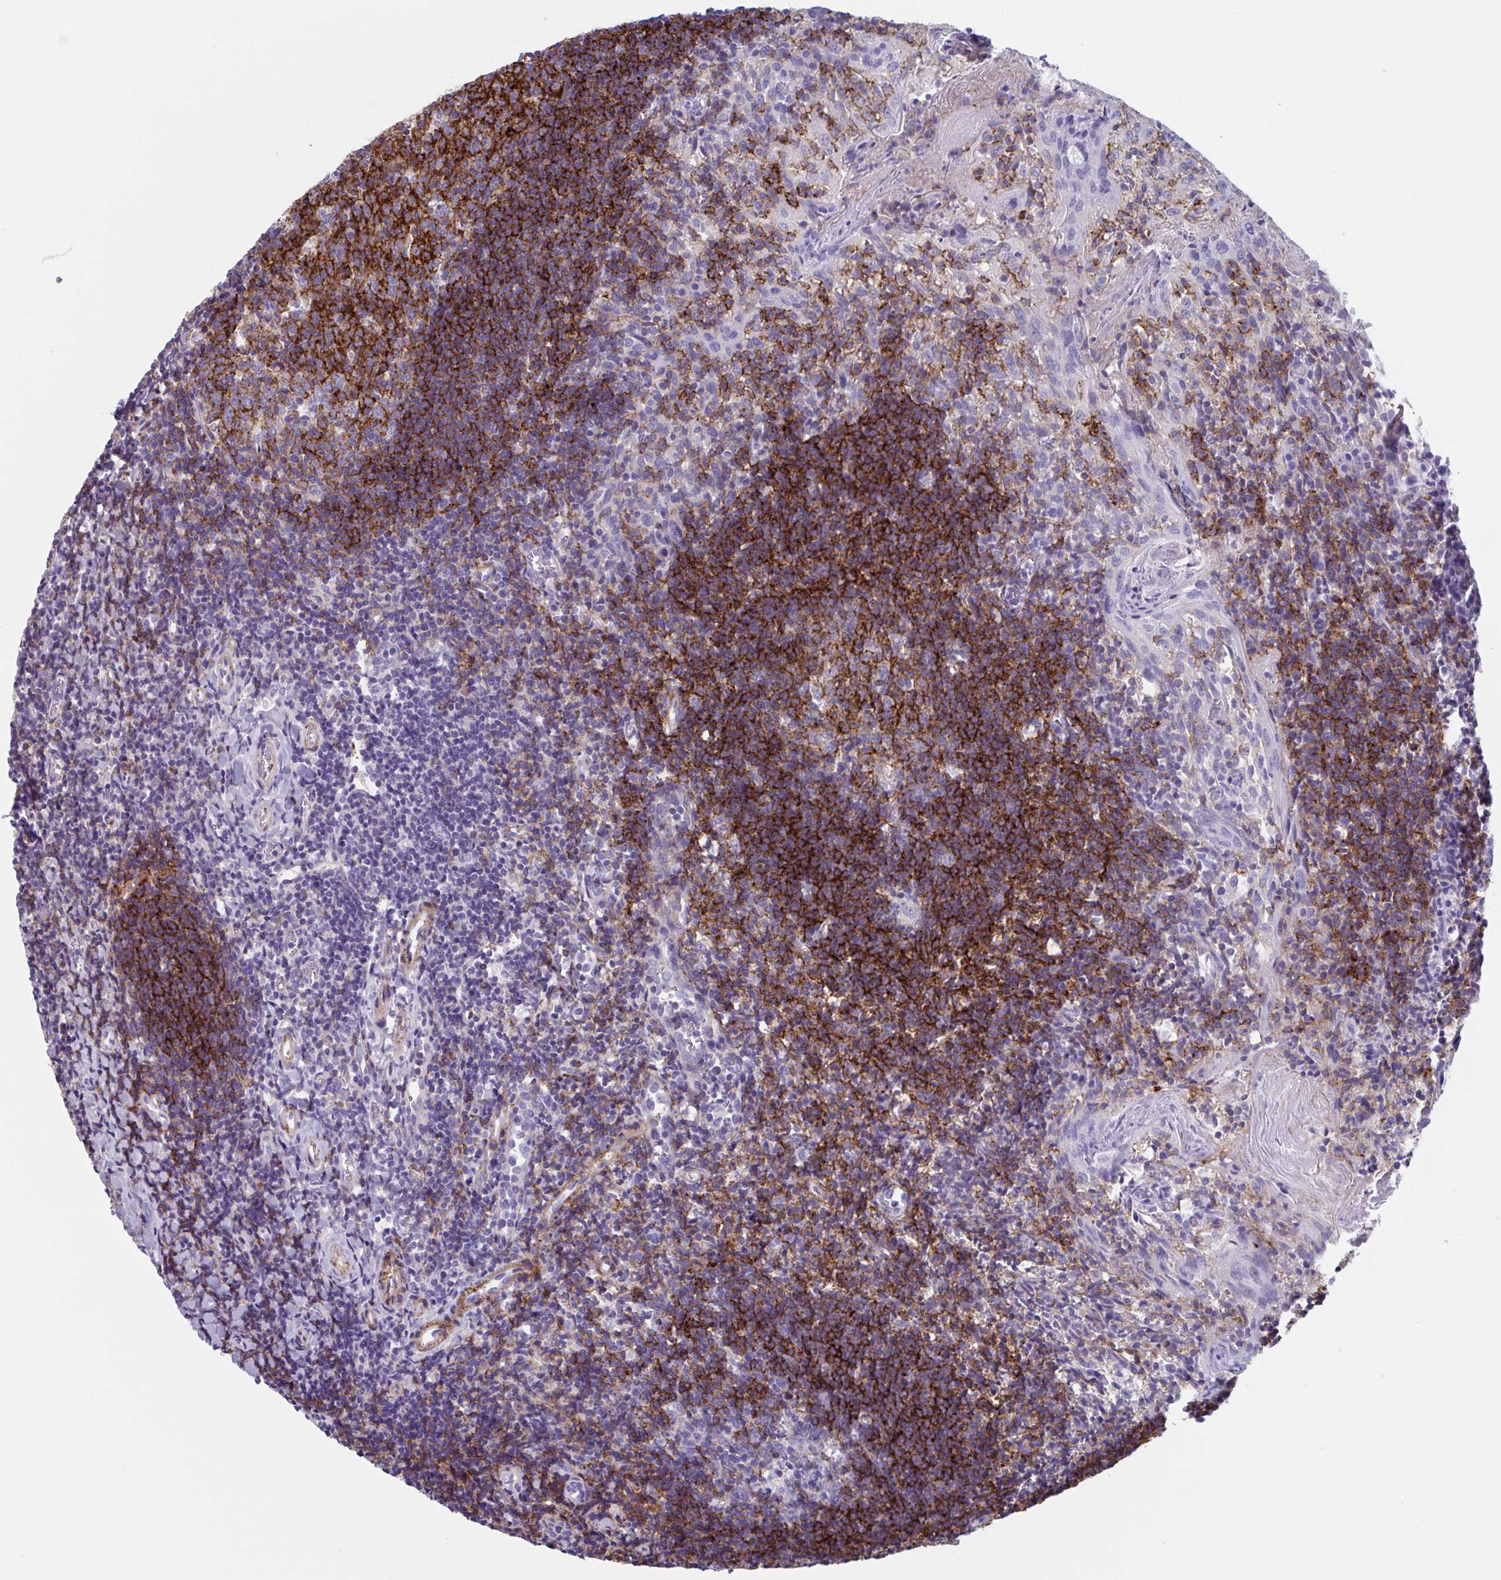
{"staining": {"intensity": "strong", "quantity": ">75%", "location": "cytoplasmic/membranous"}, "tissue": "tonsil", "cell_type": "Germinal center cells", "image_type": "normal", "snomed": [{"axis": "morphology", "description": "Normal tissue, NOS"}, {"axis": "topography", "description": "Tonsil"}], "caption": "Immunohistochemical staining of benign human tonsil displays high levels of strong cytoplasmic/membranous staining in approximately >75% of germinal center cells.", "gene": "LPIN3", "patient": {"sex": "female", "age": 10}}